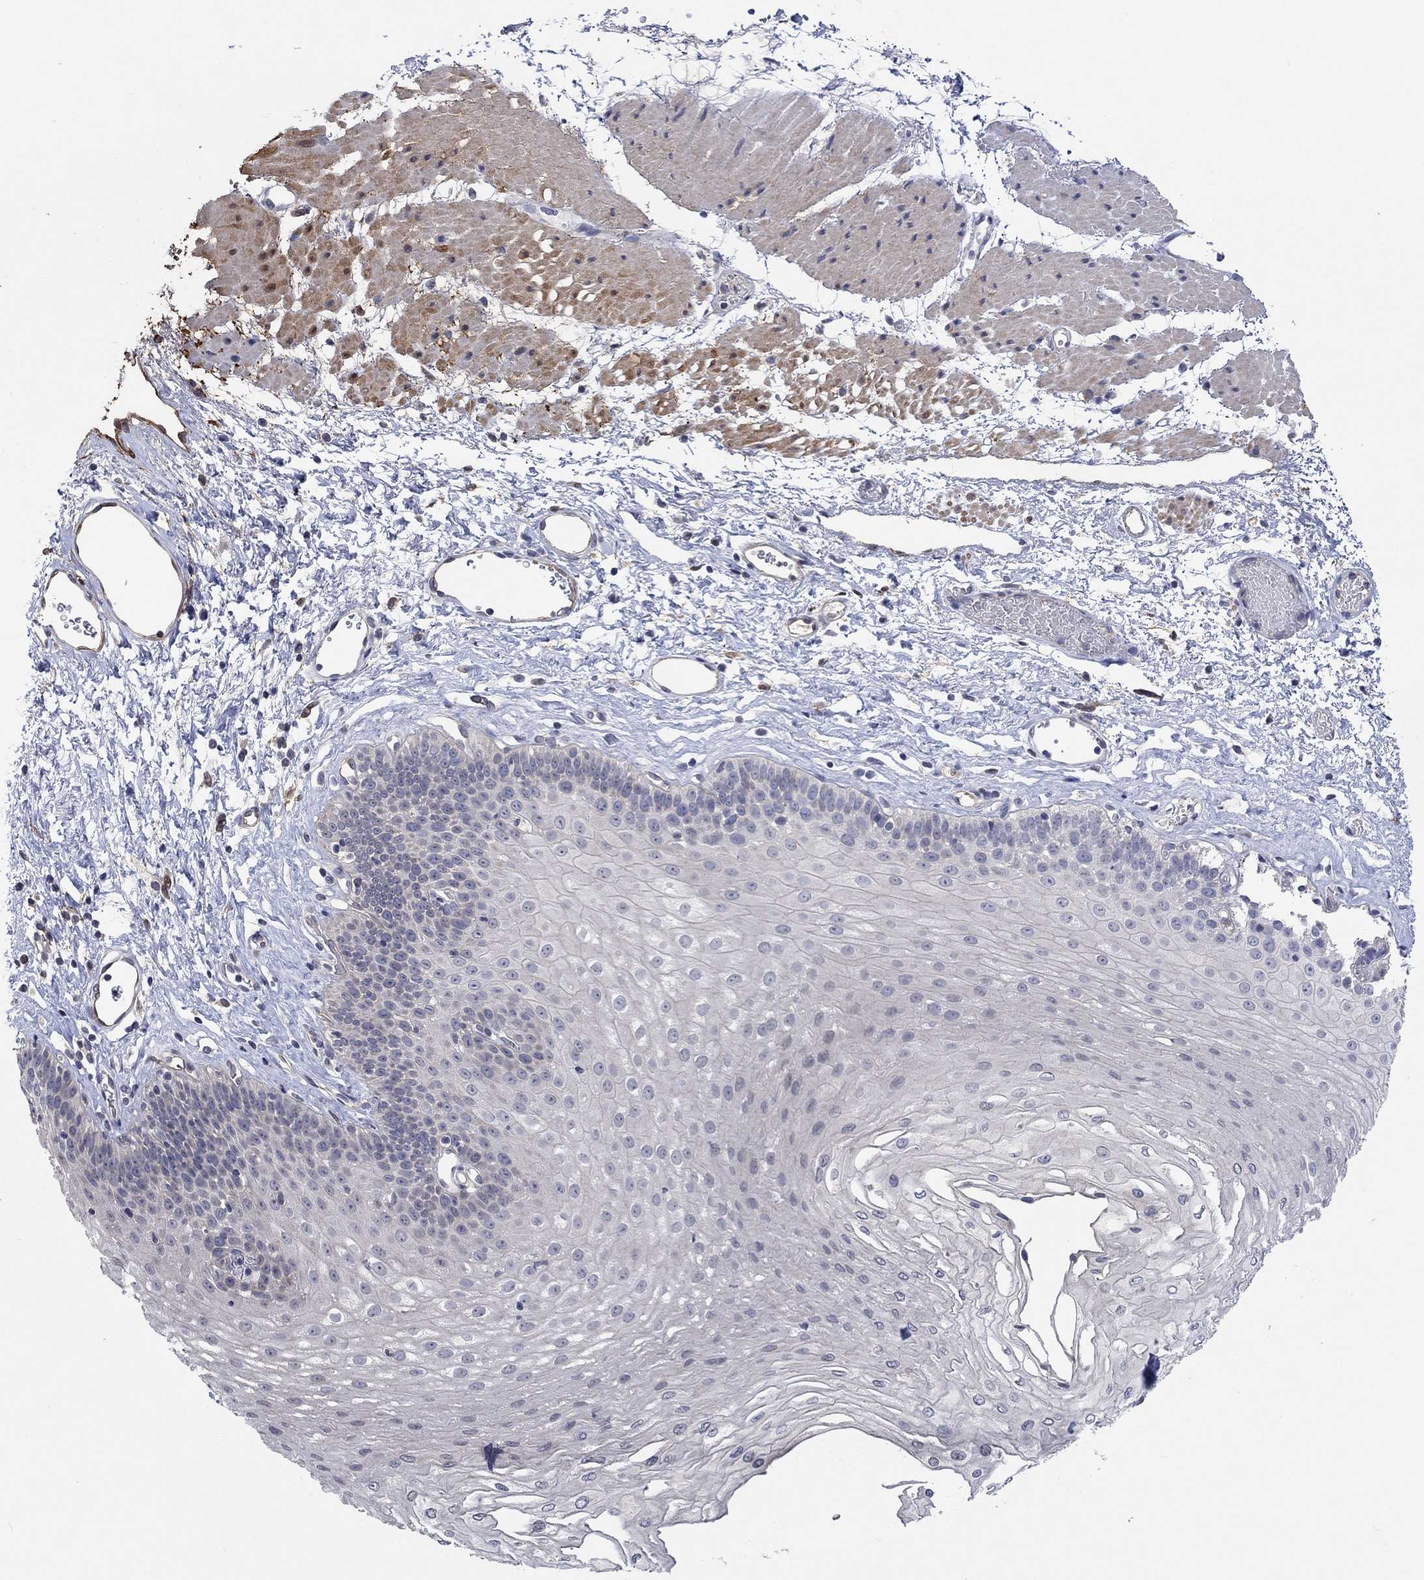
{"staining": {"intensity": "negative", "quantity": "none", "location": "none"}, "tissue": "esophagus", "cell_type": "Squamous epithelial cells", "image_type": "normal", "snomed": [{"axis": "morphology", "description": "Normal tissue, NOS"}, {"axis": "topography", "description": "Esophagus"}], "caption": "Immunohistochemical staining of normal esophagus reveals no significant positivity in squamous epithelial cells.", "gene": "TGM2", "patient": {"sex": "female", "age": 62}}